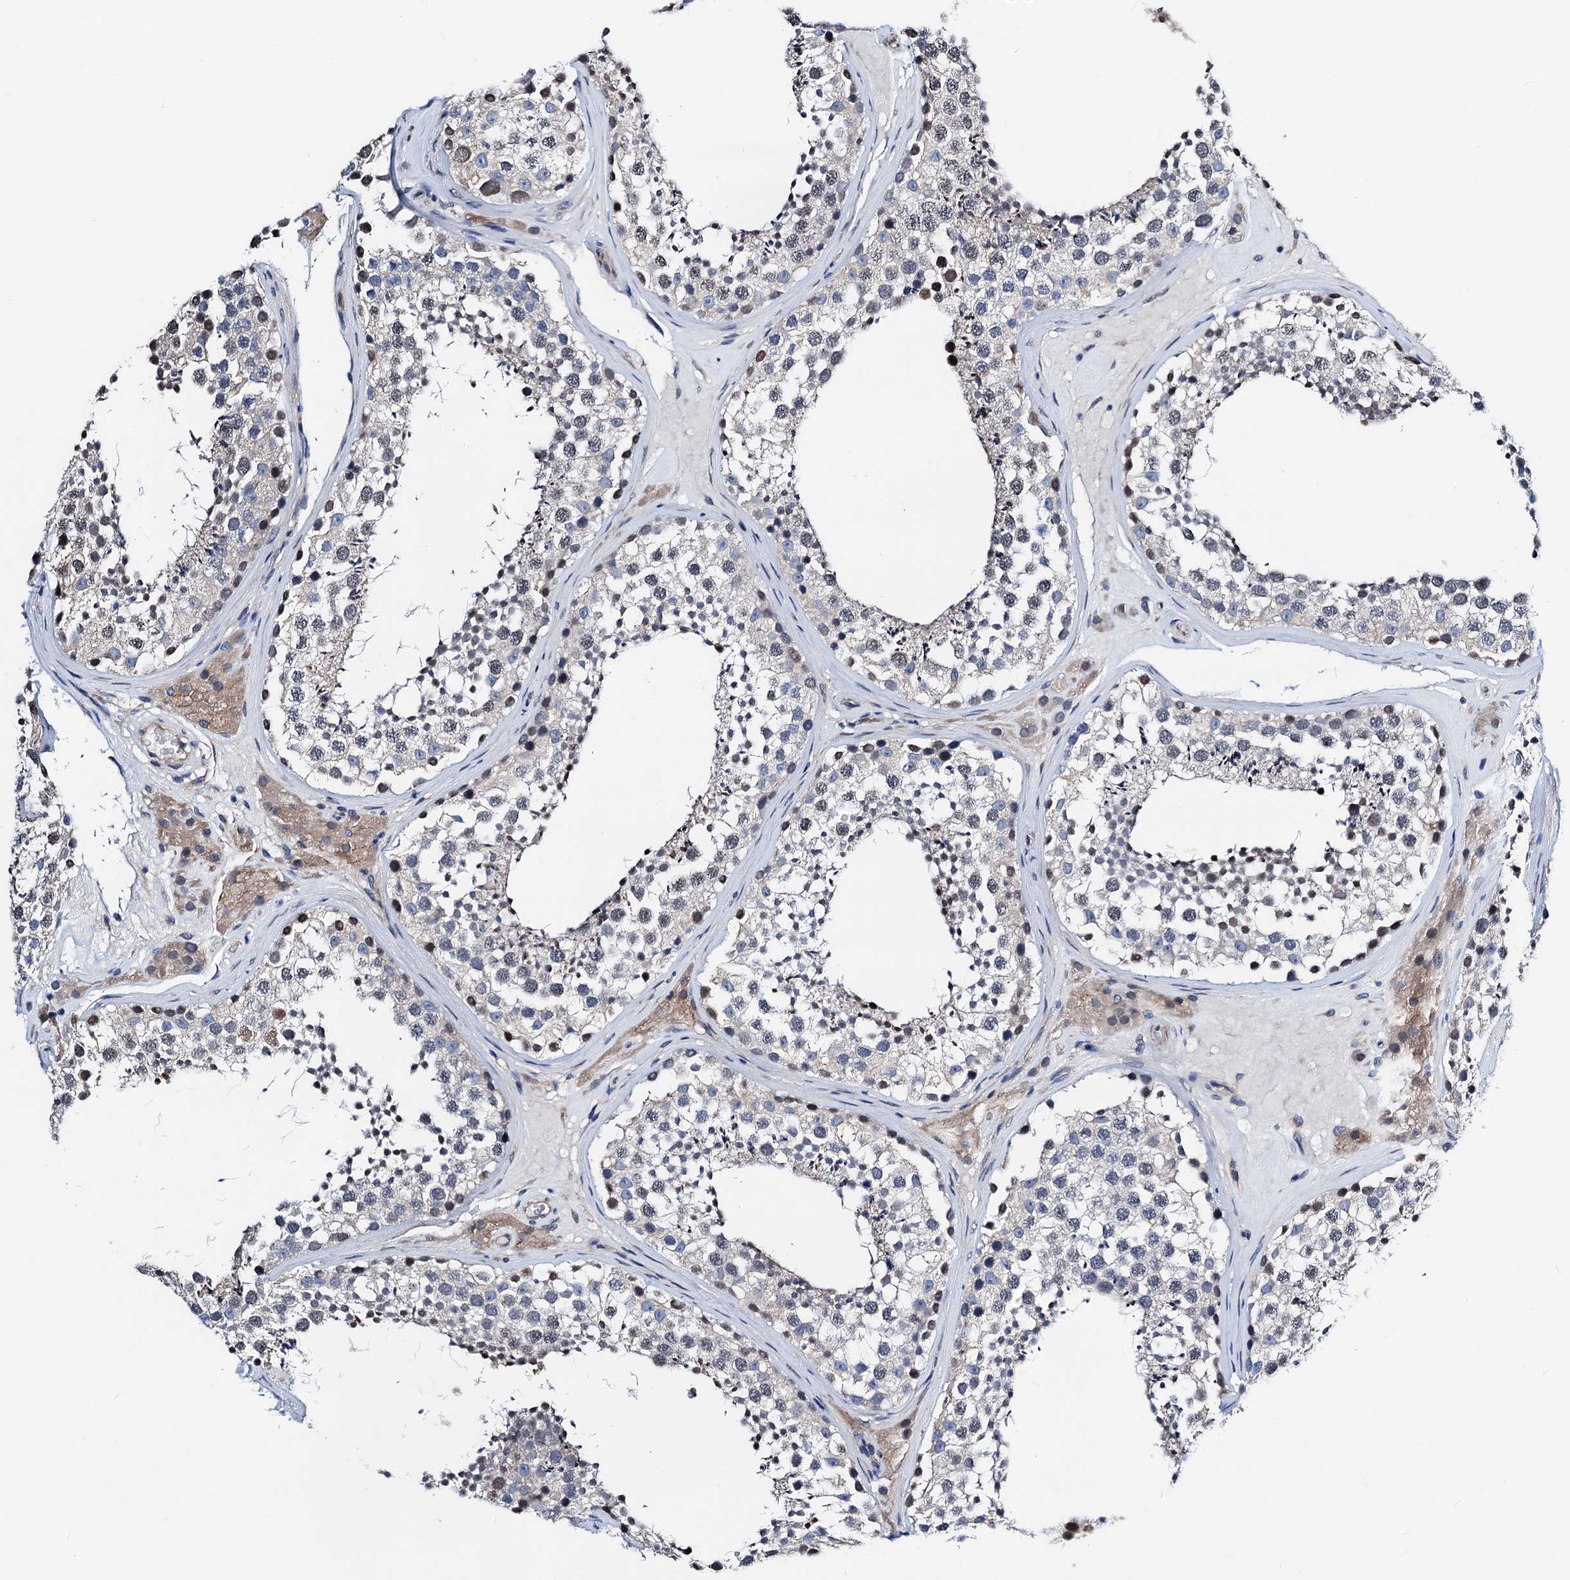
{"staining": {"intensity": "weak", "quantity": "25%-75%", "location": "cytoplasmic/membranous"}, "tissue": "testis", "cell_type": "Cells in seminiferous ducts", "image_type": "normal", "snomed": [{"axis": "morphology", "description": "Normal tissue, NOS"}, {"axis": "topography", "description": "Testis"}], "caption": "IHC of normal human testis shows low levels of weak cytoplasmic/membranous positivity in approximately 25%-75% of cells in seminiferous ducts.", "gene": "GCOM1", "patient": {"sex": "male", "age": 46}}